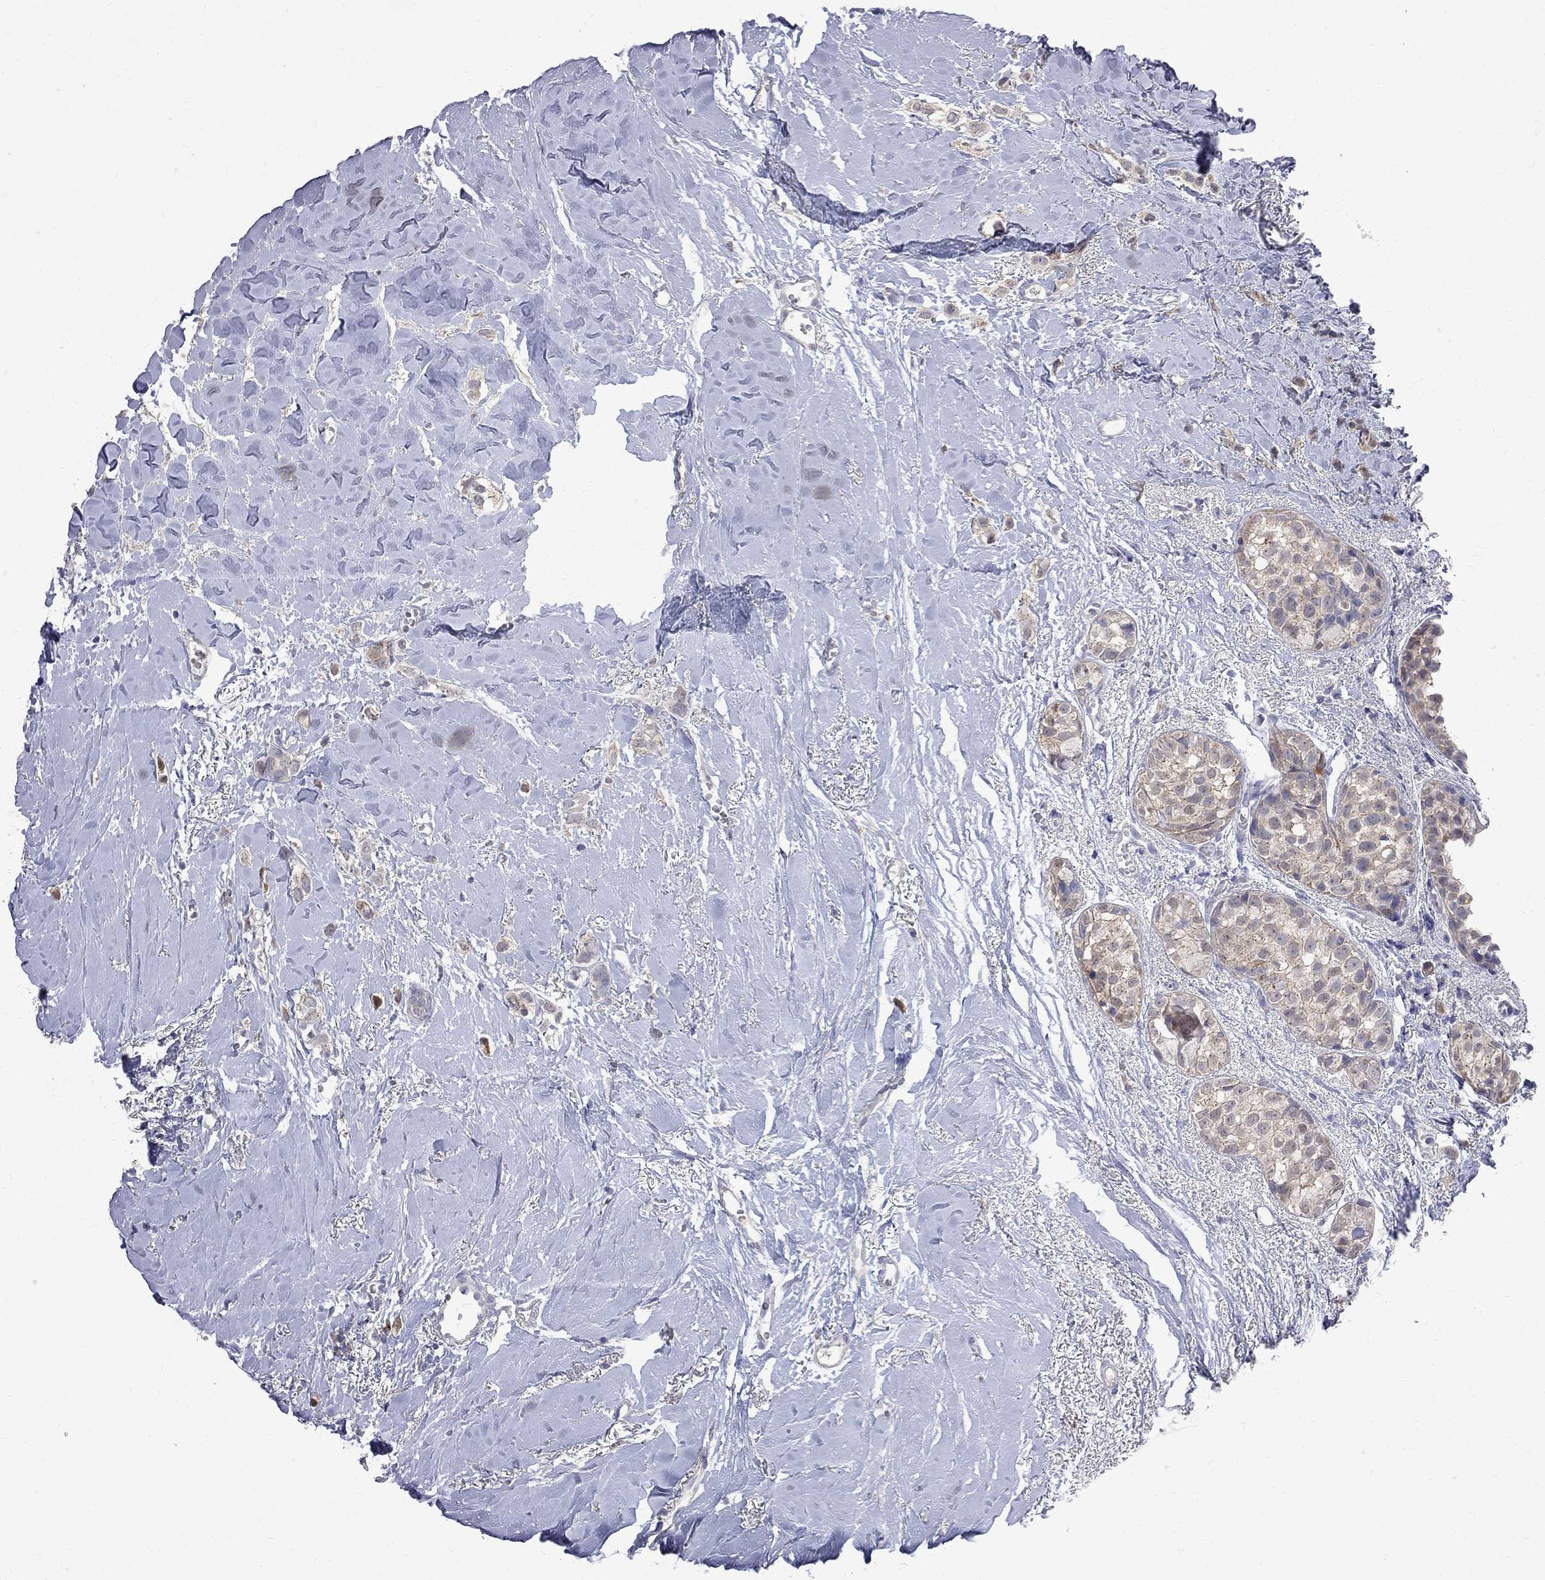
{"staining": {"intensity": "negative", "quantity": "none", "location": "none"}, "tissue": "breast cancer", "cell_type": "Tumor cells", "image_type": "cancer", "snomed": [{"axis": "morphology", "description": "Duct carcinoma"}, {"axis": "topography", "description": "Breast"}], "caption": "Micrograph shows no significant protein expression in tumor cells of breast cancer (intraductal carcinoma). Nuclei are stained in blue.", "gene": "CKAP2", "patient": {"sex": "female", "age": 85}}